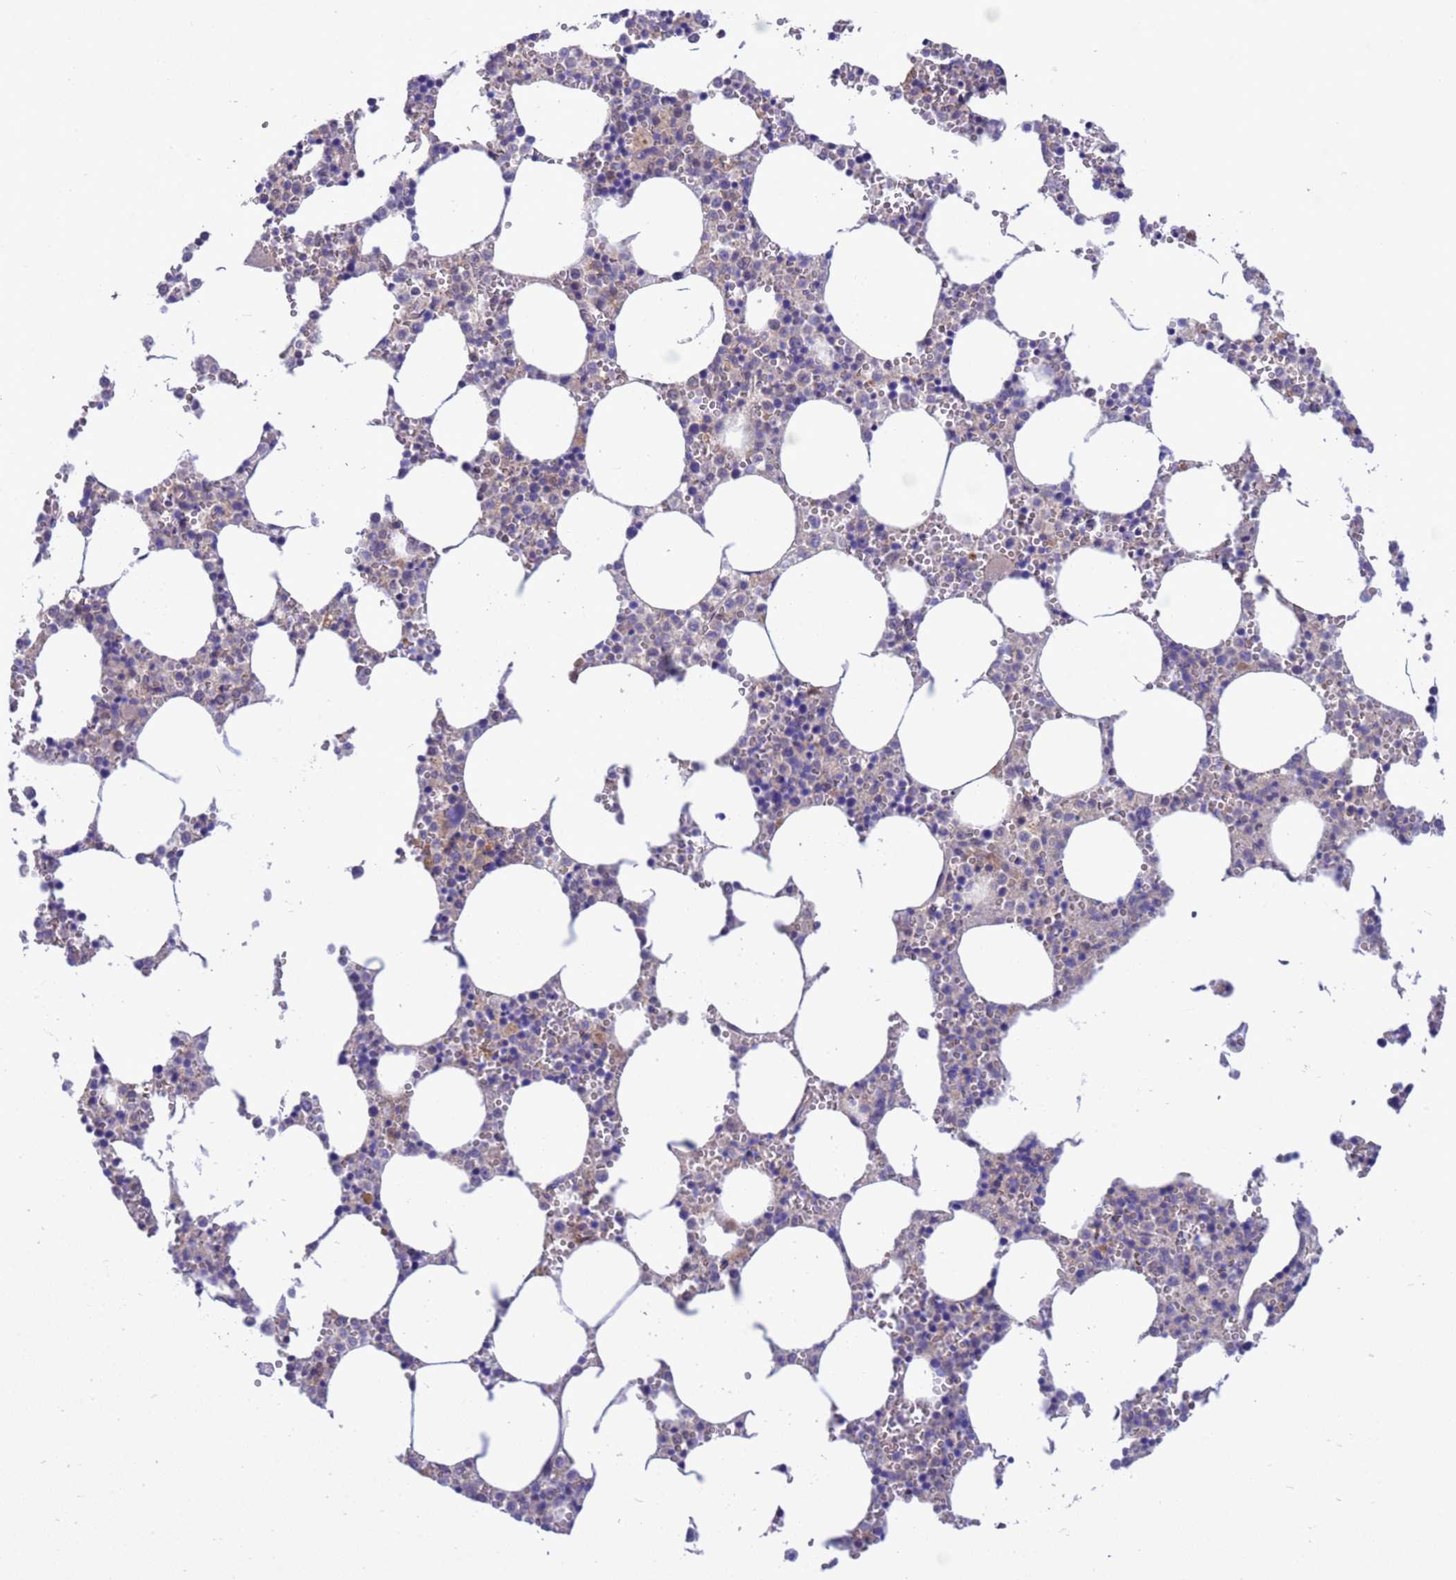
{"staining": {"intensity": "weak", "quantity": "<25%", "location": "cytoplasmic/membranous"}, "tissue": "bone marrow", "cell_type": "Hematopoietic cells", "image_type": "normal", "snomed": [{"axis": "morphology", "description": "Normal tissue, NOS"}, {"axis": "topography", "description": "Bone marrow"}], "caption": "An IHC micrograph of normal bone marrow is shown. There is no staining in hematopoietic cells of bone marrow. Brightfield microscopy of immunohistochemistry (IHC) stained with DAB (3,3'-diaminobenzidine) (brown) and hematoxylin (blue), captured at high magnification.", "gene": "ZNF461", "patient": {"sex": "female", "age": 64}}